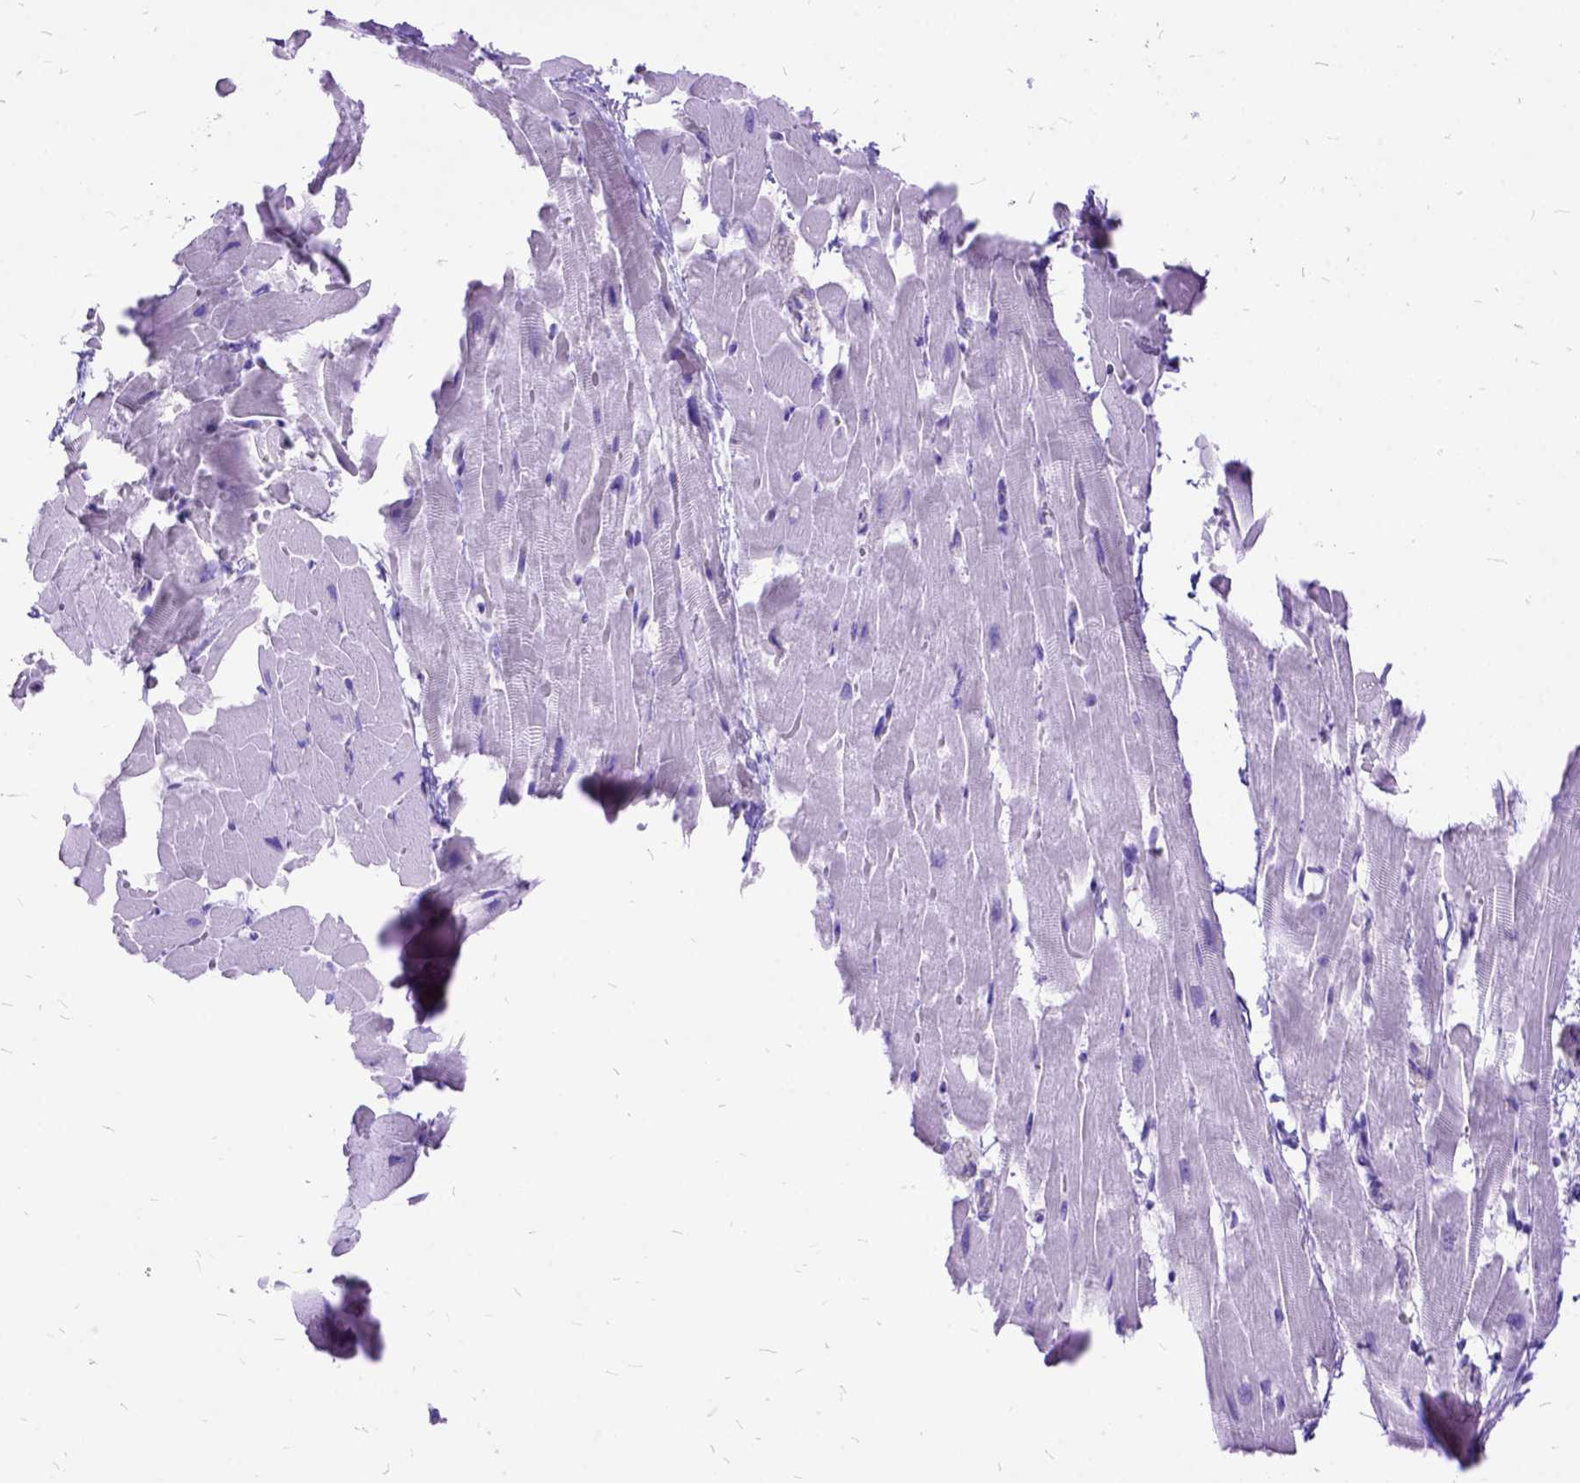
{"staining": {"intensity": "negative", "quantity": "none", "location": "none"}, "tissue": "heart muscle", "cell_type": "Cardiomyocytes", "image_type": "normal", "snomed": [{"axis": "morphology", "description": "Normal tissue, NOS"}, {"axis": "topography", "description": "Heart"}], "caption": "High magnification brightfield microscopy of normal heart muscle stained with DAB (3,3'-diaminobenzidine) (brown) and counterstained with hematoxylin (blue): cardiomyocytes show no significant staining. (DAB immunohistochemistry visualized using brightfield microscopy, high magnification).", "gene": "ARL9", "patient": {"sex": "male", "age": 37}}